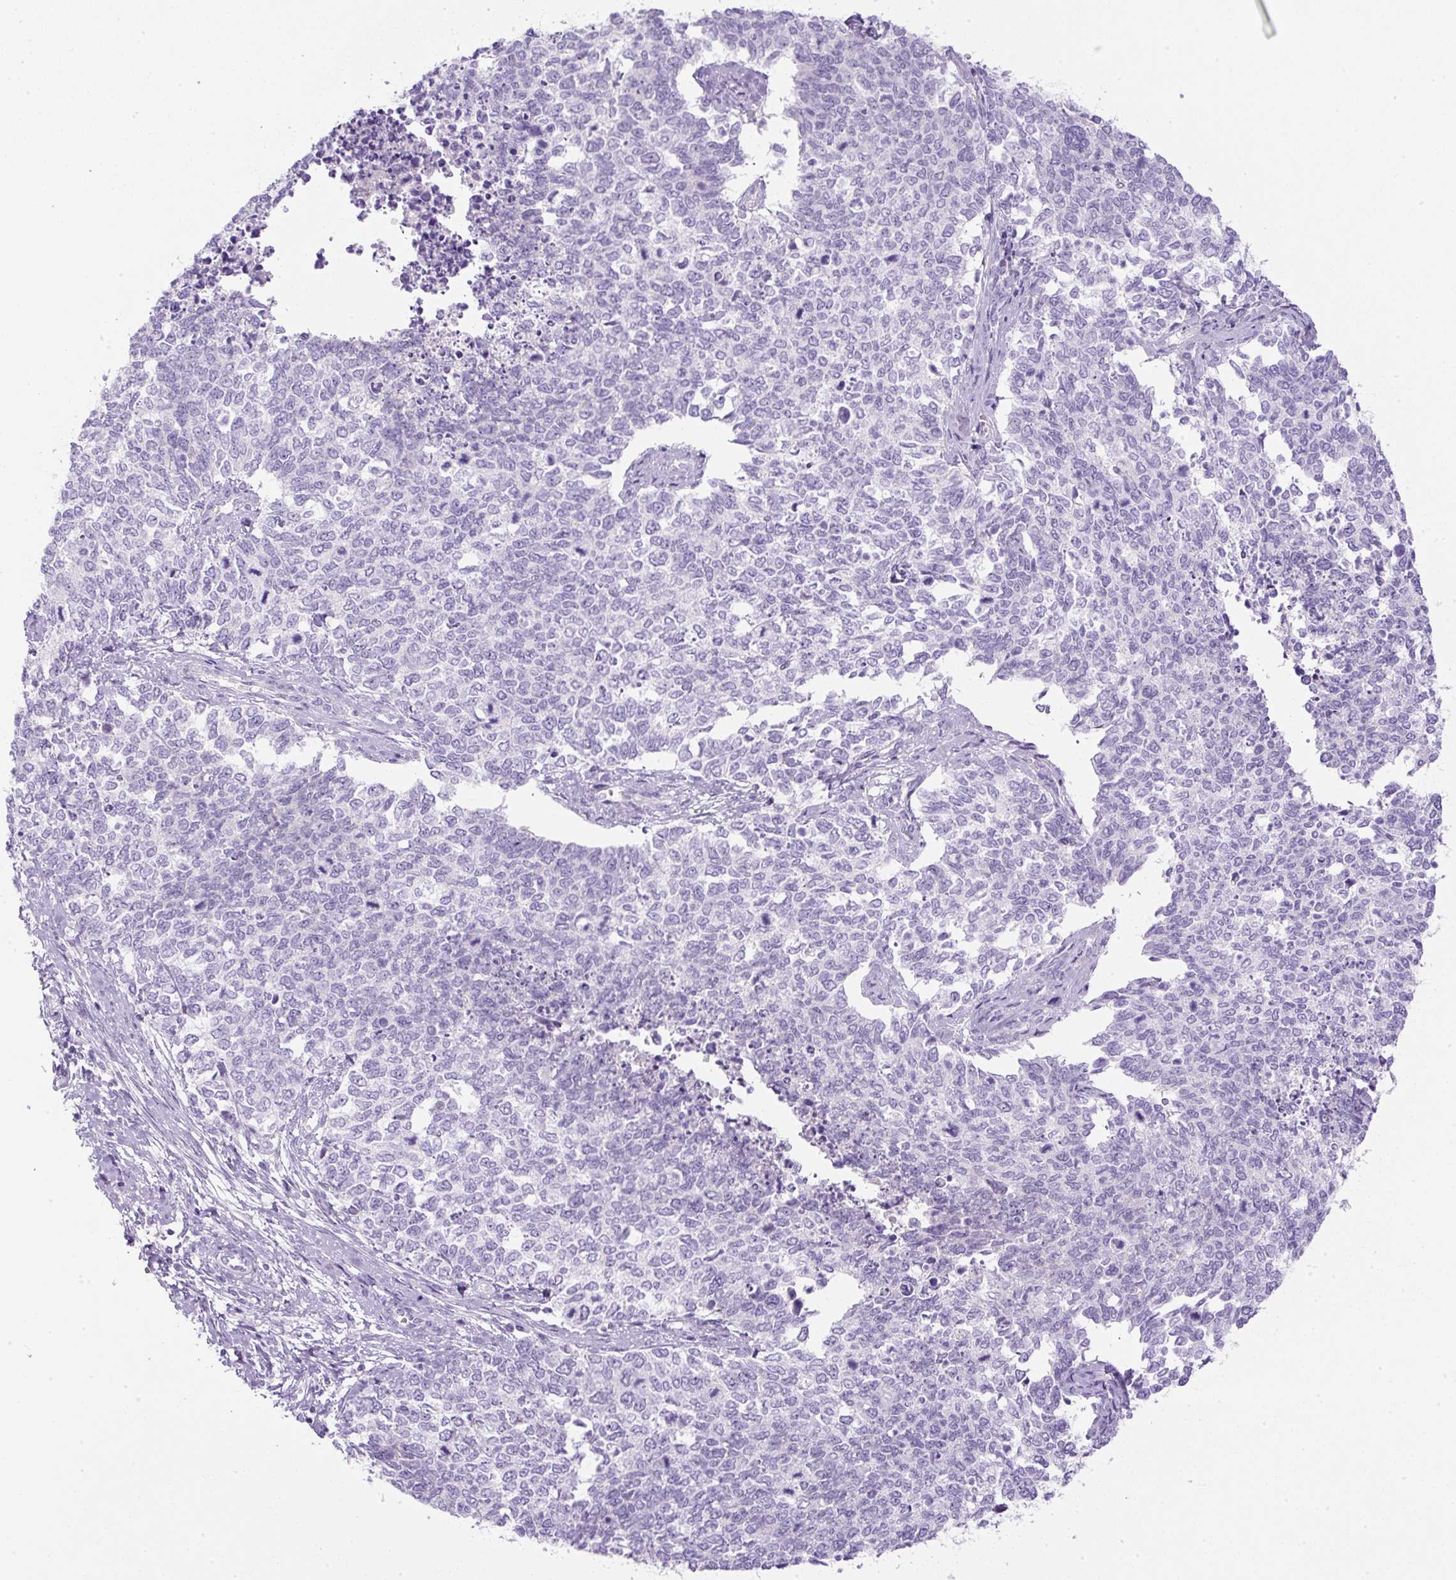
{"staining": {"intensity": "negative", "quantity": "none", "location": "none"}, "tissue": "cervical cancer", "cell_type": "Tumor cells", "image_type": "cancer", "snomed": [{"axis": "morphology", "description": "Squamous cell carcinoma, NOS"}, {"axis": "topography", "description": "Cervix"}], "caption": "Immunohistochemistry (IHC) of cervical cancer (squamous cell carcinoma) displays no staining in tumor cells.", "gene": "FGFBP3", "patient": {"sex": "female", "age": 63}}